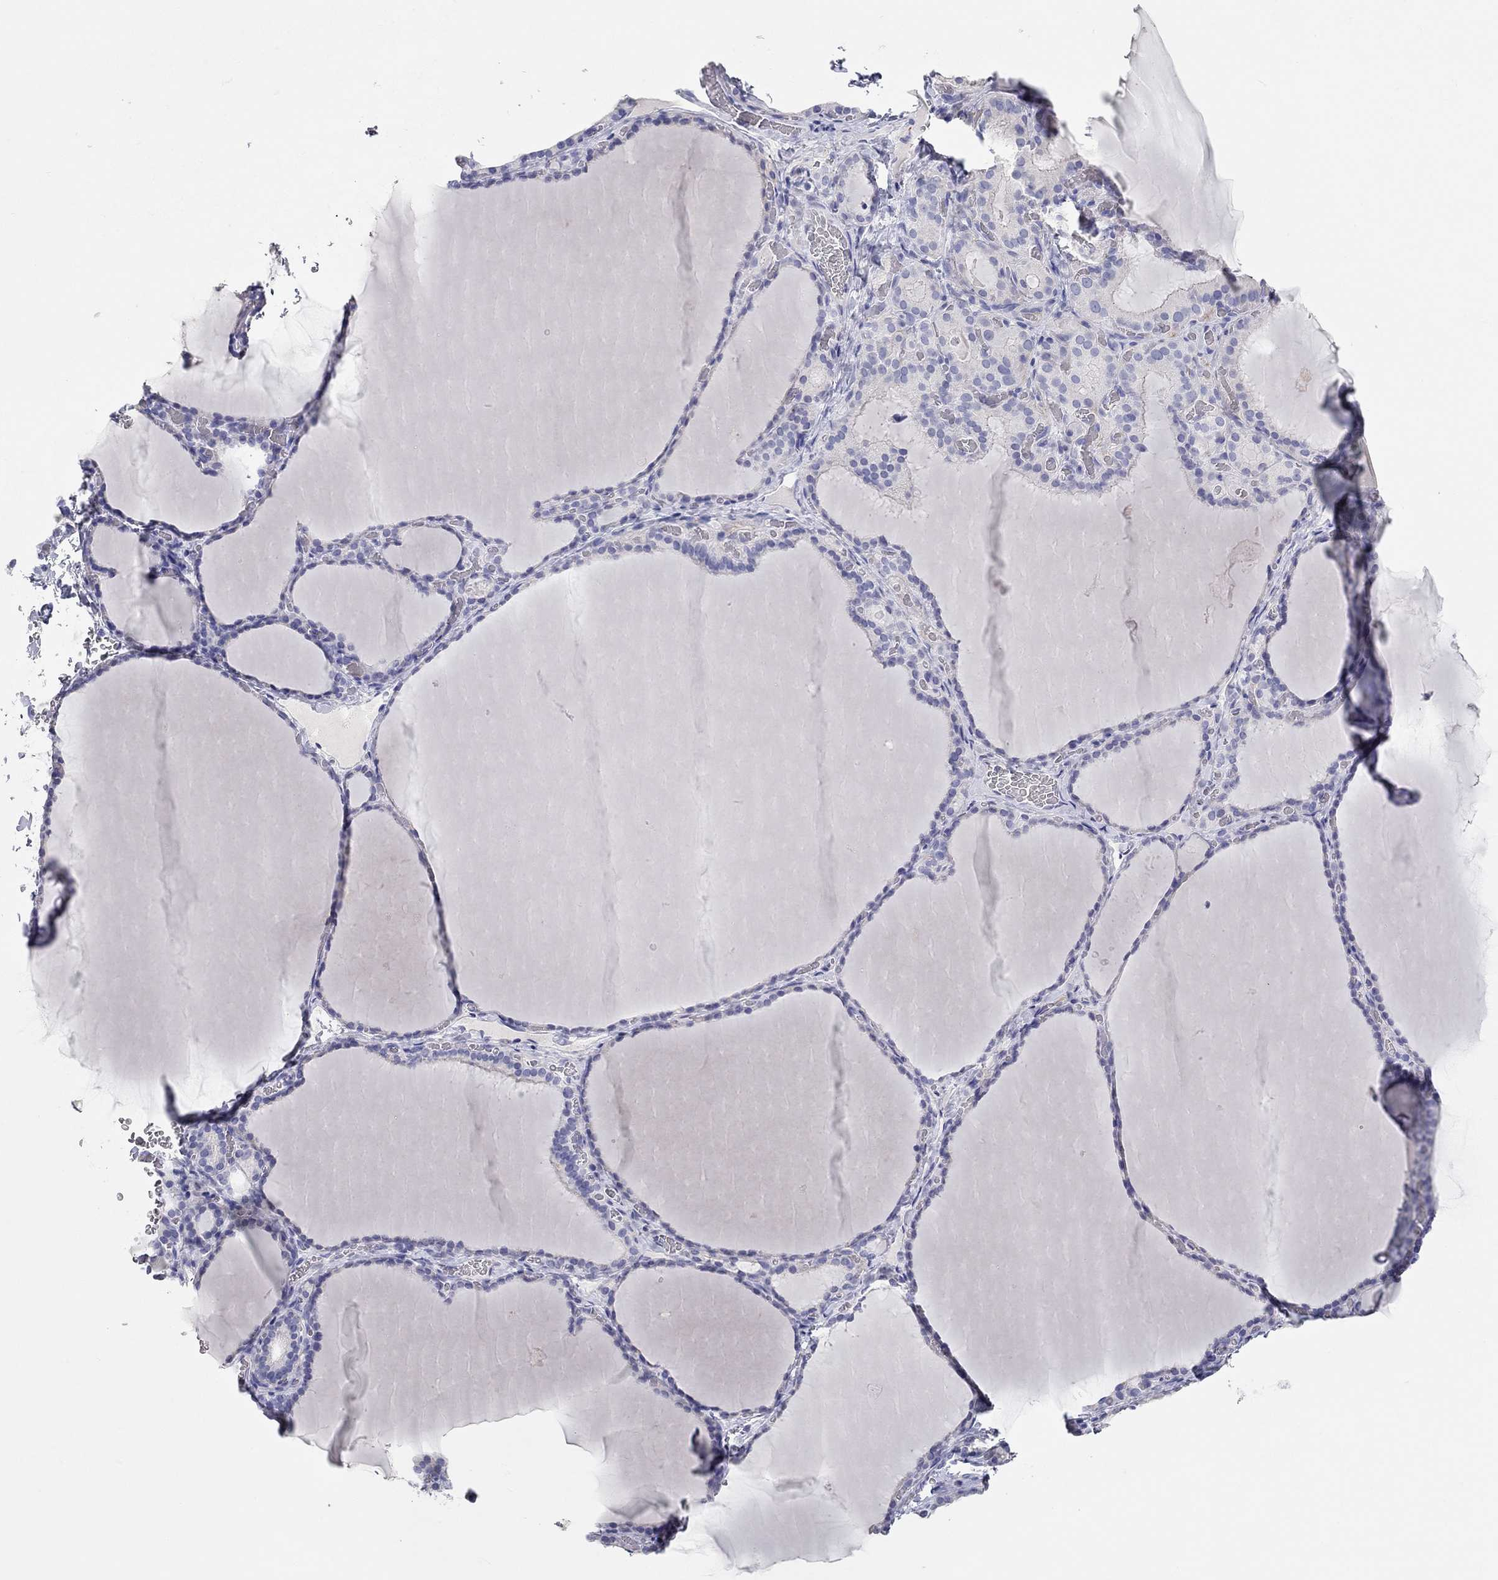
{"staining": {"intensity": "negative", "quantity": "none", "location": "none"}, "tissue": "thyroid gland", "cell_type": "Glandular cells", "image_type": "normal", "snomed": [{"axis": "morphology", "description": "Normal tissue, NOS"}, {"axis": "morphology", "description": "Hyperplasia, NOS"}, {"axis": "topography", "description": "Thyroid gland"}], "caption": "DAB (3,3'-diaminobenzidine) immunohistochemical staining of benign human thyroid gland demonstrates no significant staining in glandular cells.", "gene": "PCDHGC5", "patient": {"sex": "female", "age": 27}}